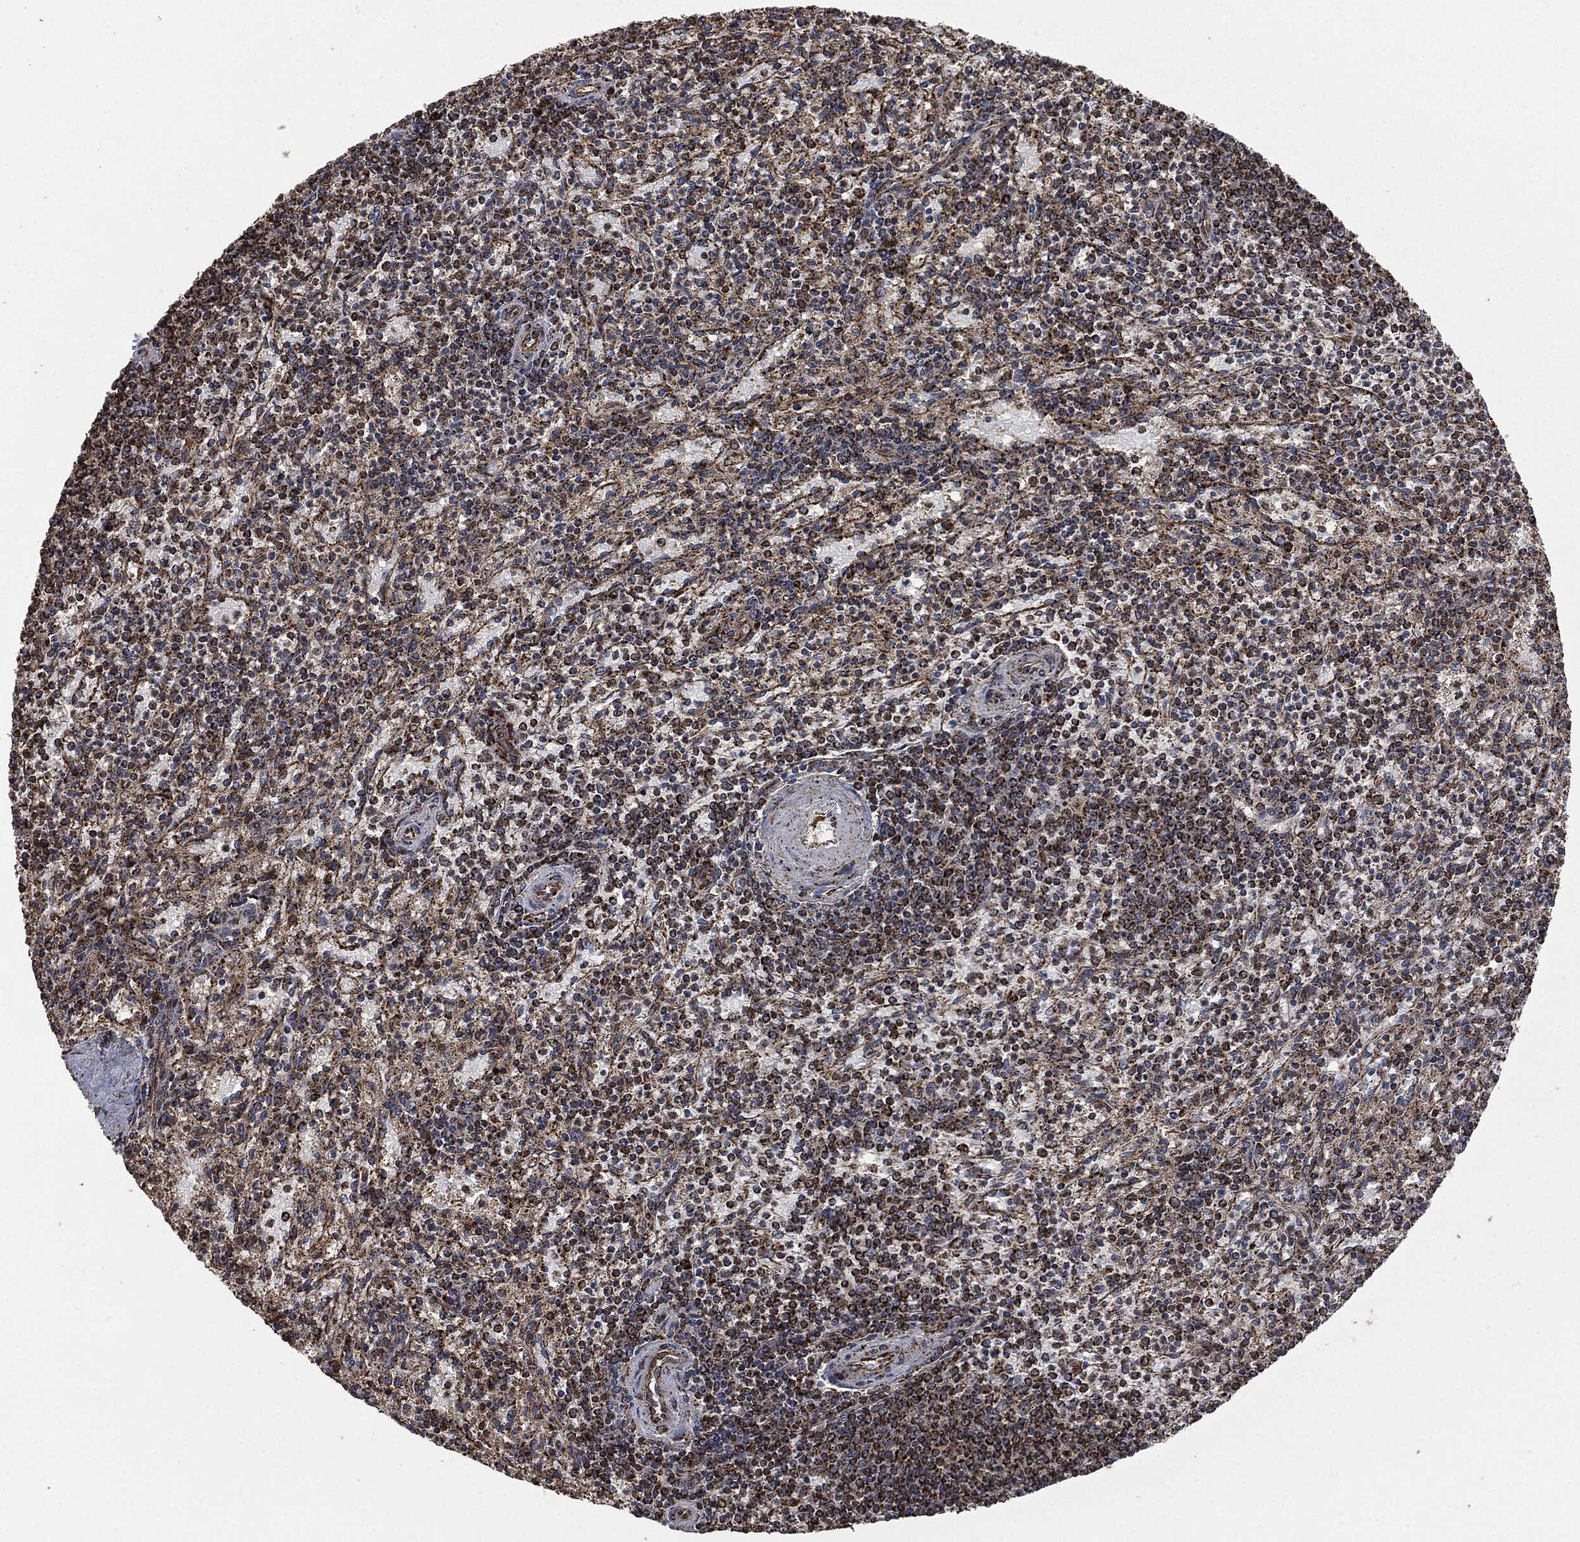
{"staining": {"intensity": "moderate", "quantity": "<25%", "location": "cytoplasmic/membranous"}, "tissue": "spleen", "cell_type": "Cells in red pulp", "image_type": "normal", "snomed": [{"axis": "morphology", "description": "Normal tissue, NOS"}, {"axis": "topography", "description": "Spleen"}], "caption": "Immunohistochemical staining of benign human spleen reveals low levels of moderate cytoplasmic/membranous staining in about <25% of cells in red pulp. (IHC, brightfield microscopy, high magnification).", "gene": "LIG3", "patient": {"sex": "female", "age": 37}}